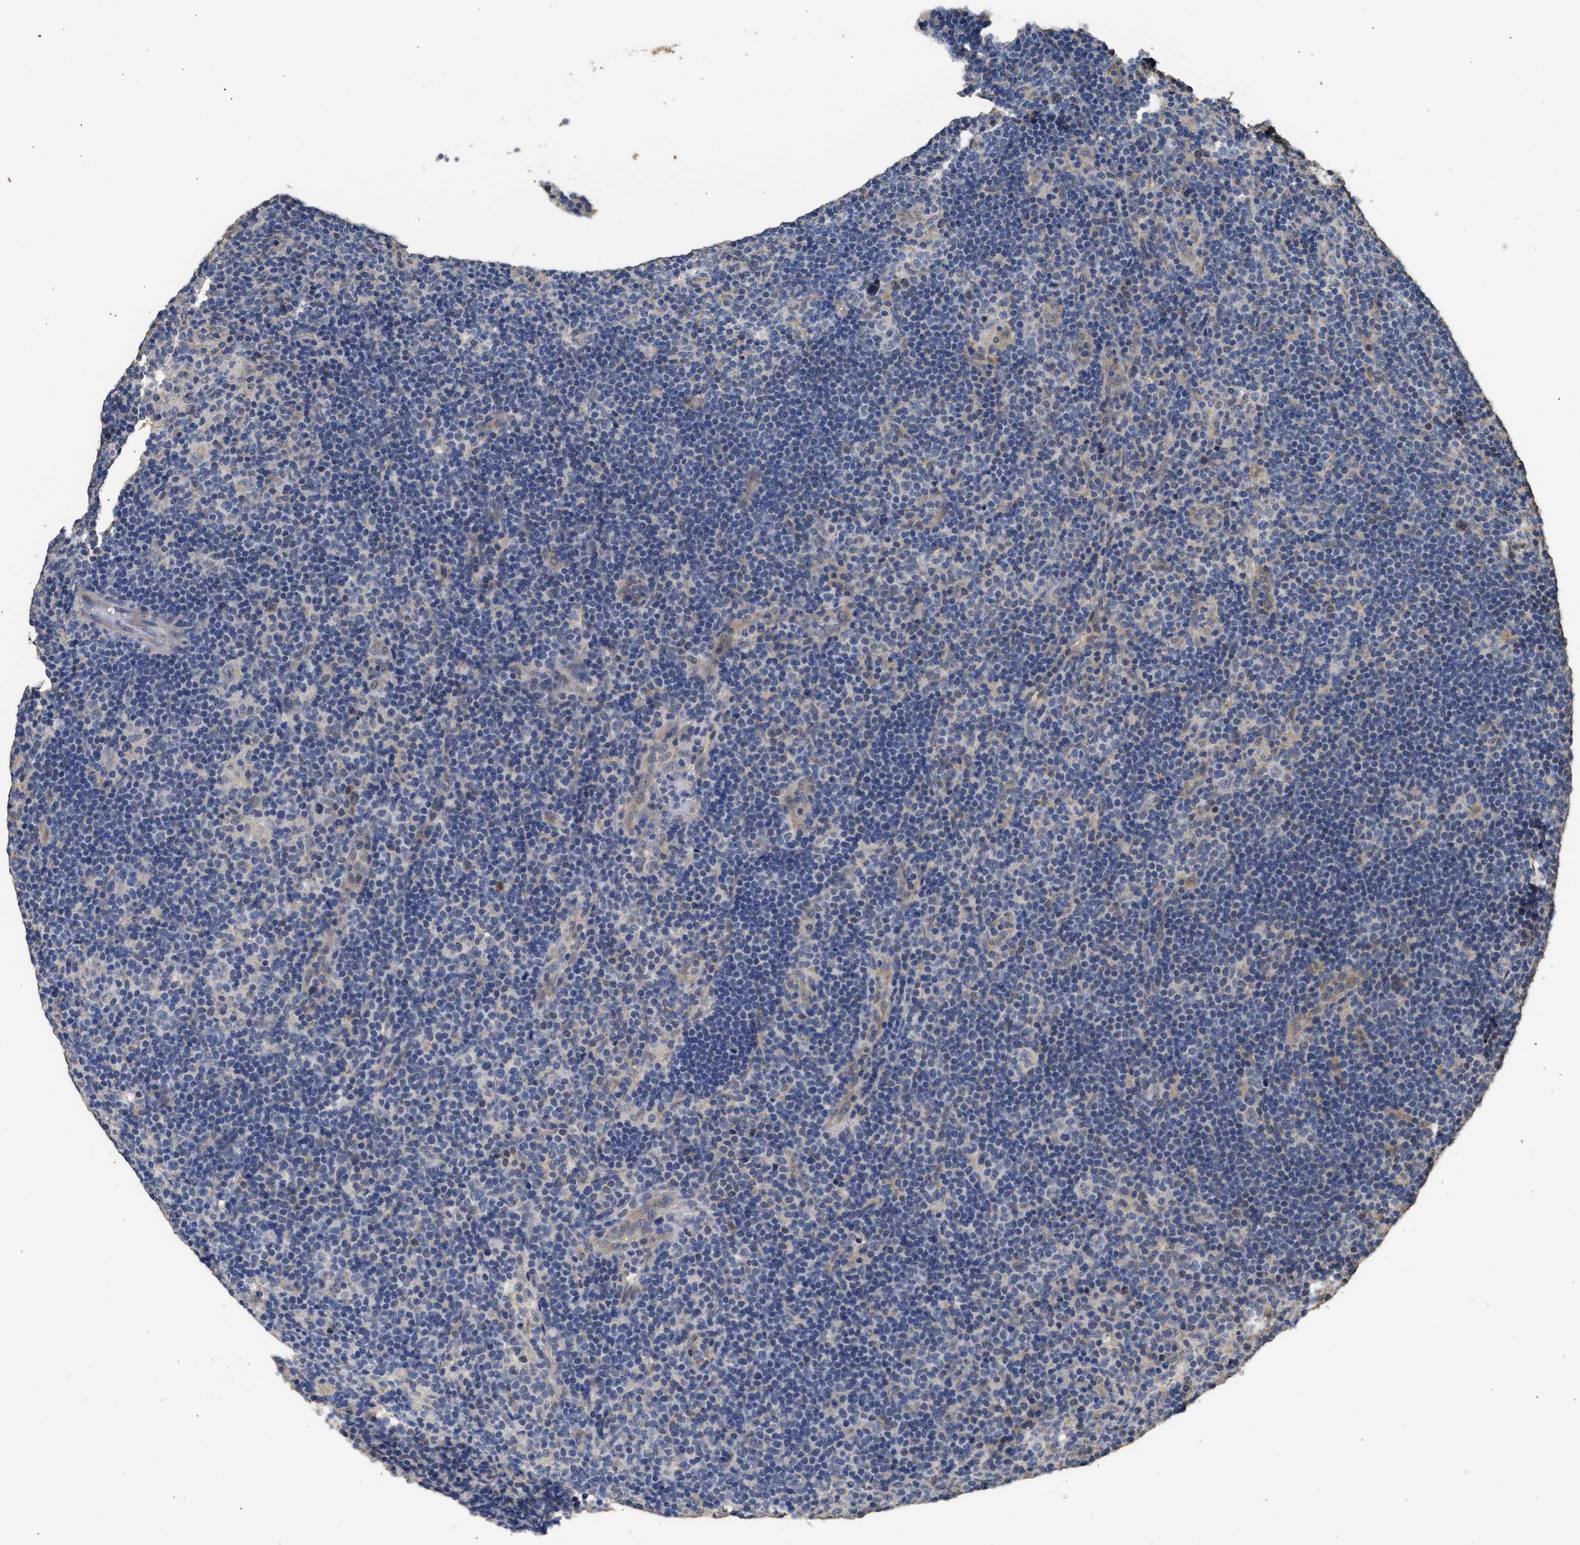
{"staining": {"intensity": "negative", "quantity": "none", "location": "none"}, "tissue": "lymphoma", "cell_type": "Tumor cells", "image_type": "cancer", "snomed": [{"axis": "morphology", "description": "Hodgkin's disease, NOS"}, {"axis": "topography", "description": "Lymph node"}], "caption": "Tumor cells are negative for brown protein staining in lymphoma.", "gene": "SPINT2", "patient": {"sex": "female", "age": 57}}